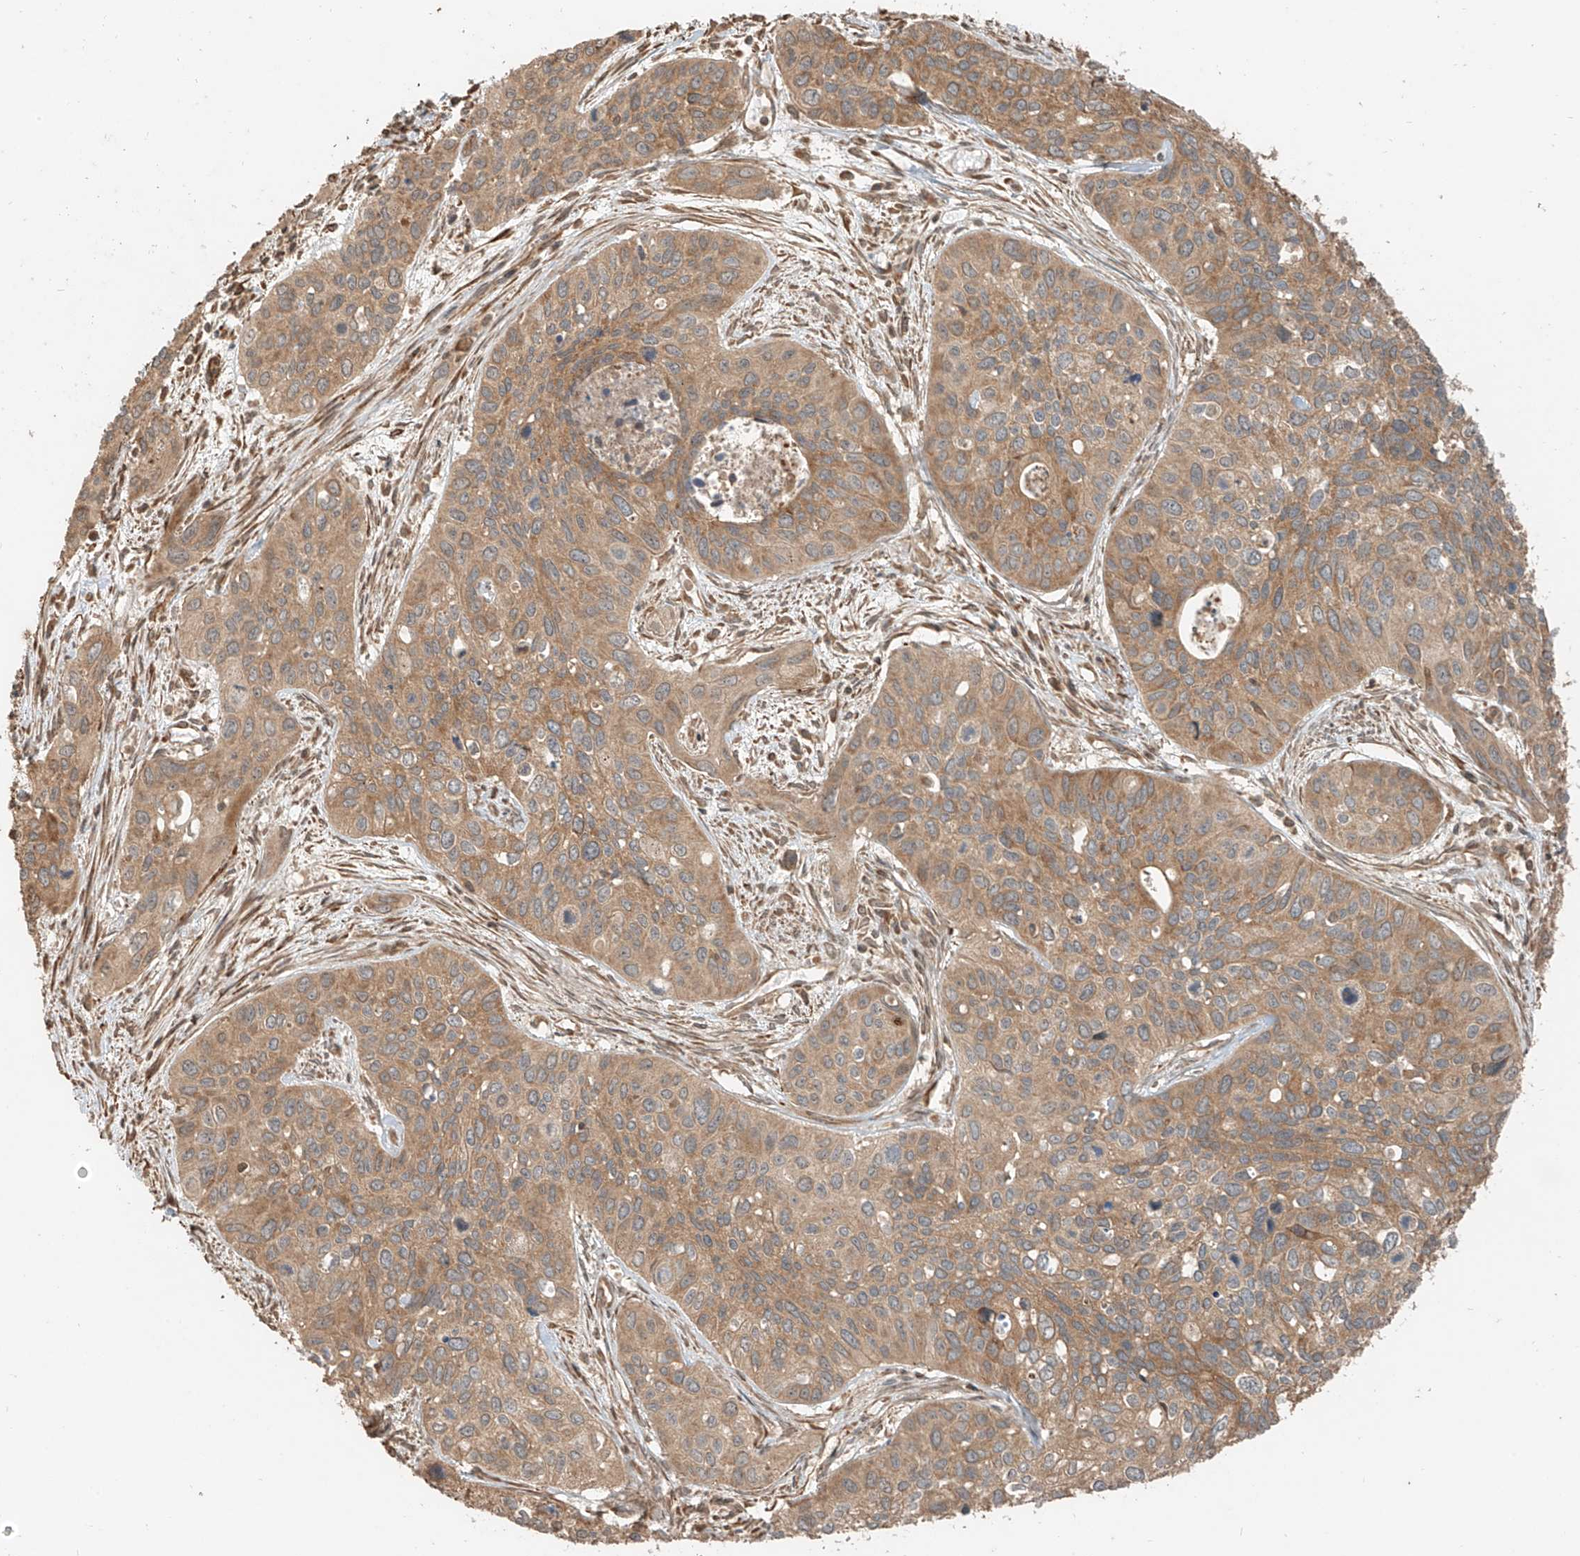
{"staining": {"intensity": "moderate", "quantity": ">75%", "location": "cytoplasmic/membranous"}, "tissue": "cervical cancer", "cell_type": "Tumor cells", "image_type": "cancer", "snomed": [{"axis": "morphology", "description": "Squamous cell carcinoma, NOS"}, {"axis": "topography", "description": "Cervix"}], "caption": "Immunohistochemistry (IHC) of cervical cancer (squamous cell carcinoma) shows medium levels of moderate cytoplasmic/membranous staining in about >75% of tumor cells.", "gene": "ANKZF1", "patient": {"sex": "female", "age": 55}}